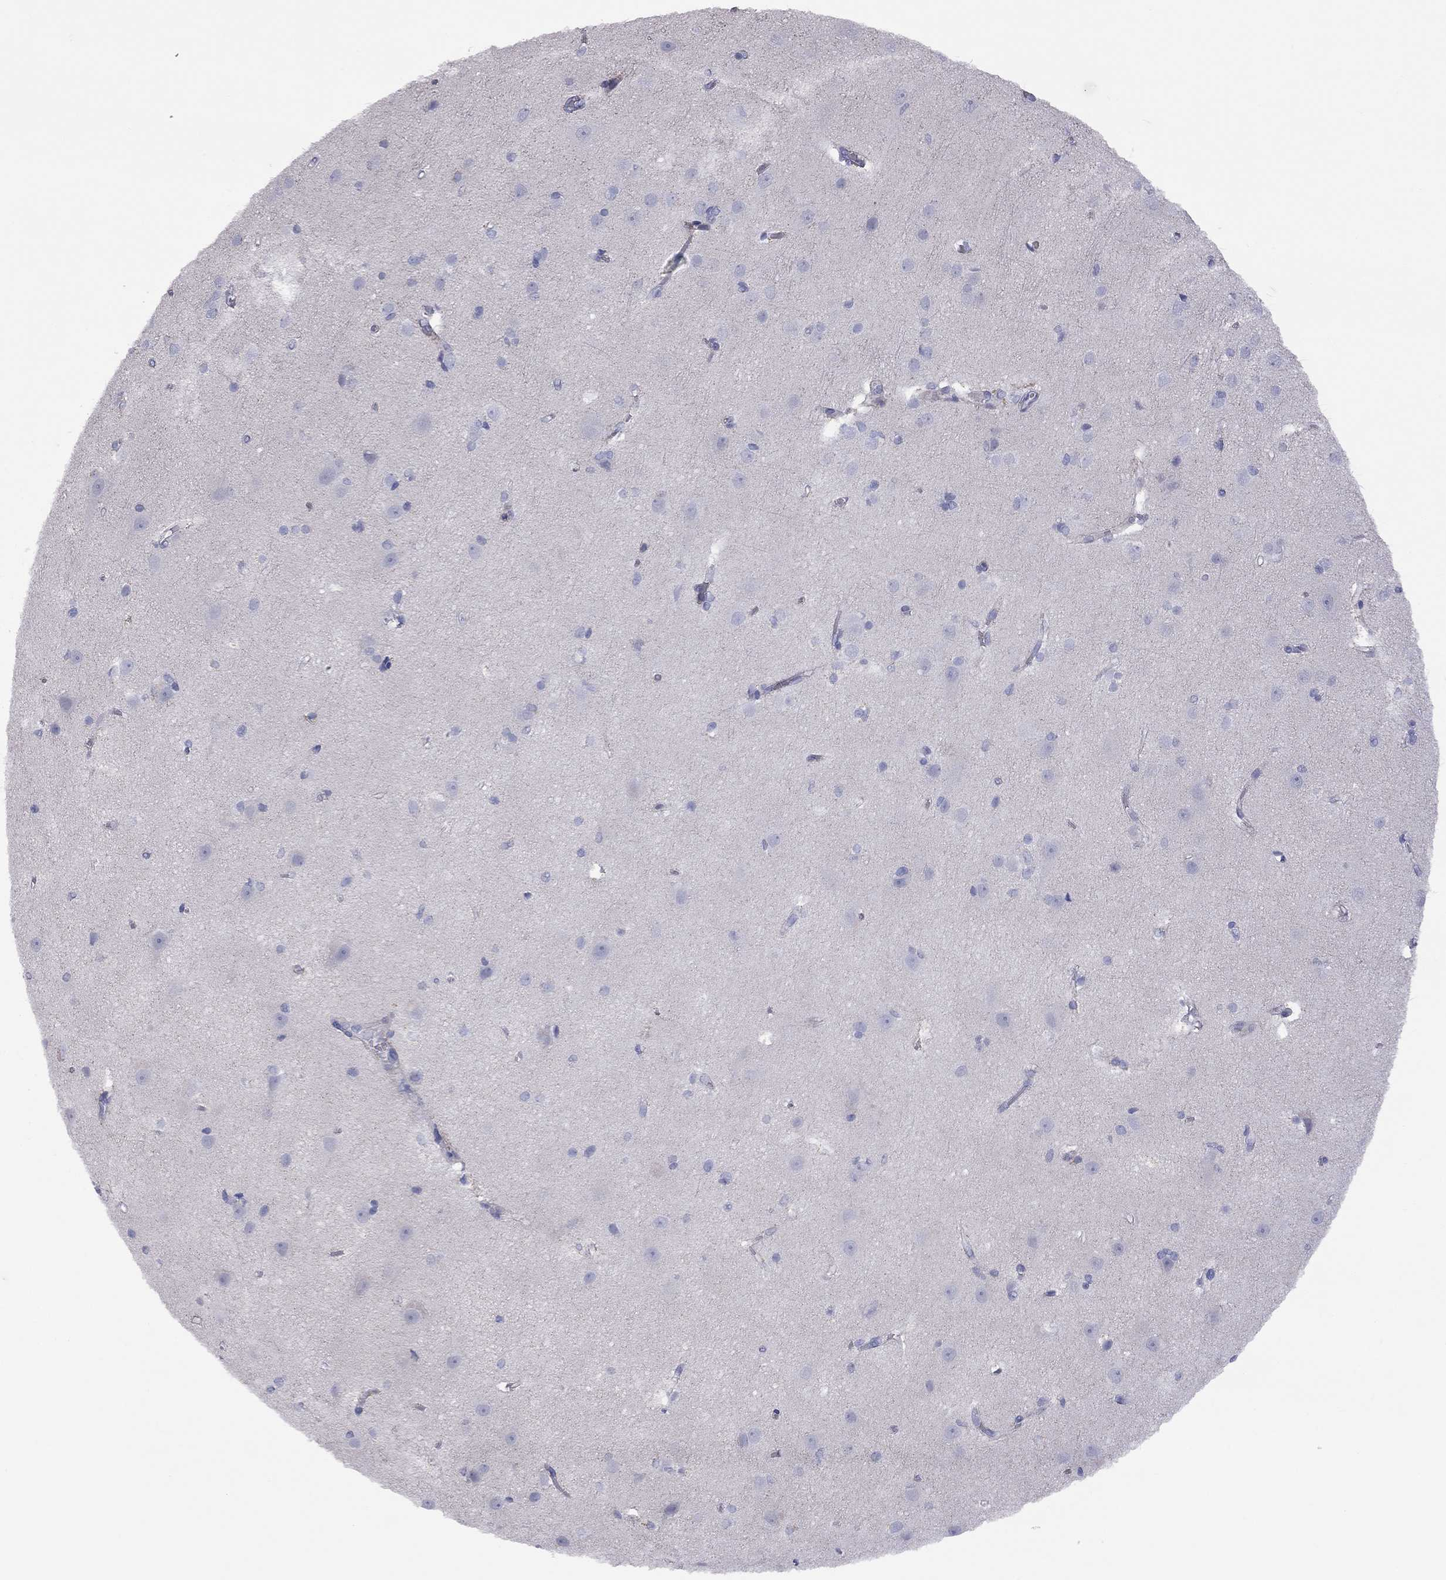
{"staining": {"intensity": "negative", "quantity": "none", "location": "none"}, "tissue": "cerebral cortex", "cell_type": "Endothelial cells", "image_type": "normal", "snomed": [{"axis": "morphology", "description": "Normal tissue, NOS"}, {"axis": "topography", "description": "Cerebral cortex"}], "caption": "IHC micrograph of benign human cerebral cortex stained for a protein (brown), which shows no positivity in endothelial cells.", "gene": "ADCYAP1", "patient": {"sex": "male", "age": 37}}